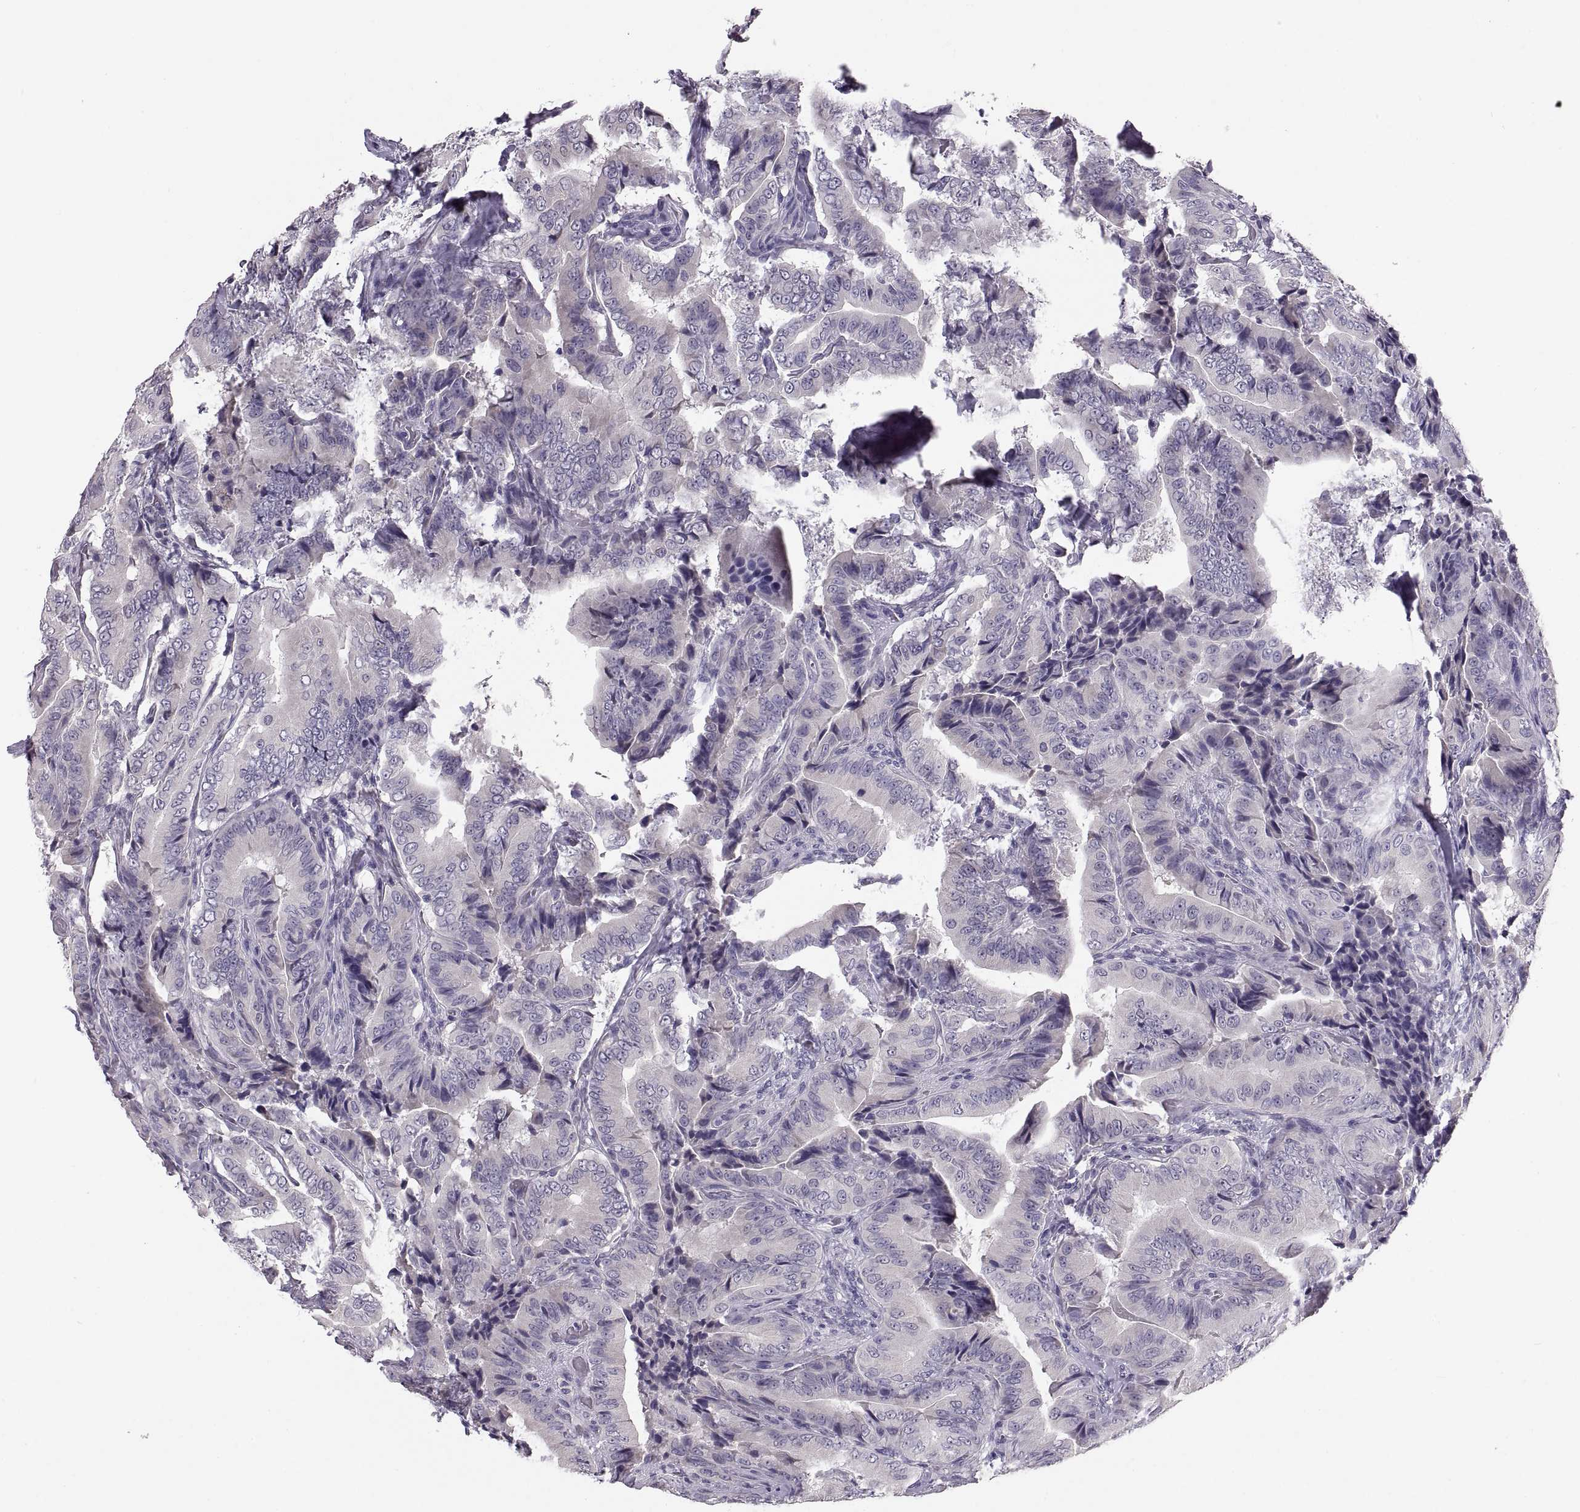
{"staining": {"intensity": "negative", "quantity": "none", "location": "none"}, "tissue": "thyroid cancer", "cell_type": "Tumor cells", "image_type": "cancer", "snomed": [{"axis": "morphology", "description": "Papillary adenocarcinoma, NOS"}, {"axis": "topography", "description": "Thyroid gland"}], "caption": "Immunohistochemistry (IHC) of thyroid papillary adenocarcinoma exhibits no positivity in tumor cells.", "gene": "MAGEB18", "patient": {"sex": "male", "age": 61}}